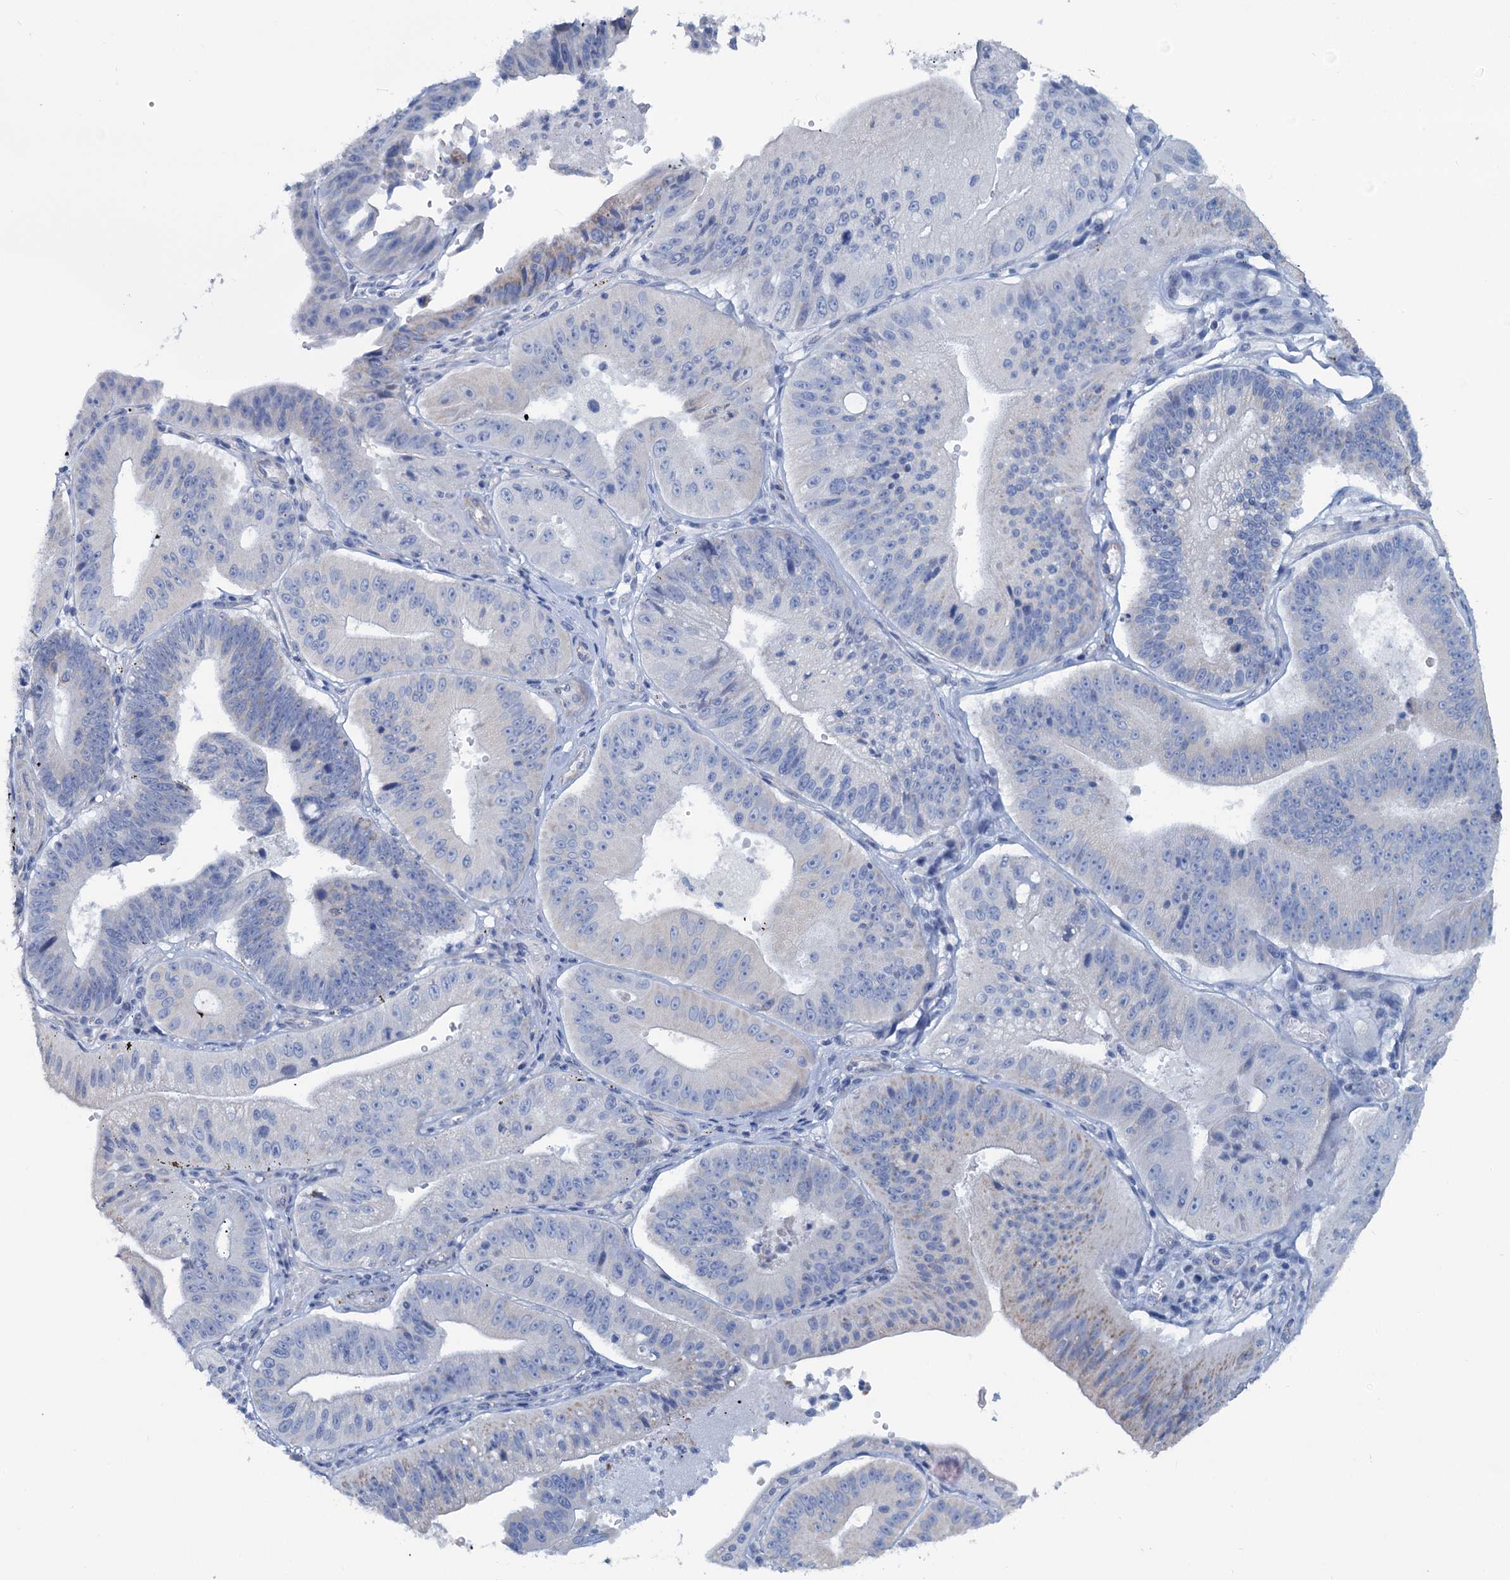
{"staining": {"intensity": "negative", "quantity": "none", "location": "none"}, "tissue": "stomach cancer", "cell_type": "Tumor cells", "image_type": "cancer", "snomed": [{"axis": "morphology", "description": "Adenocarcinoma, NOS"}, {"axis": "topography", "description": "Stomach"}], "caption": "Immunohistochemistry image of neoplastic tissue: human stomach adenocarcinoma stained with DAB (3,3'-diaminobenzidine) reveals no significant protein positivity in tumor cells.", "gene": "SLC1A3", "patient": {"sex": "male", "age": 59}}